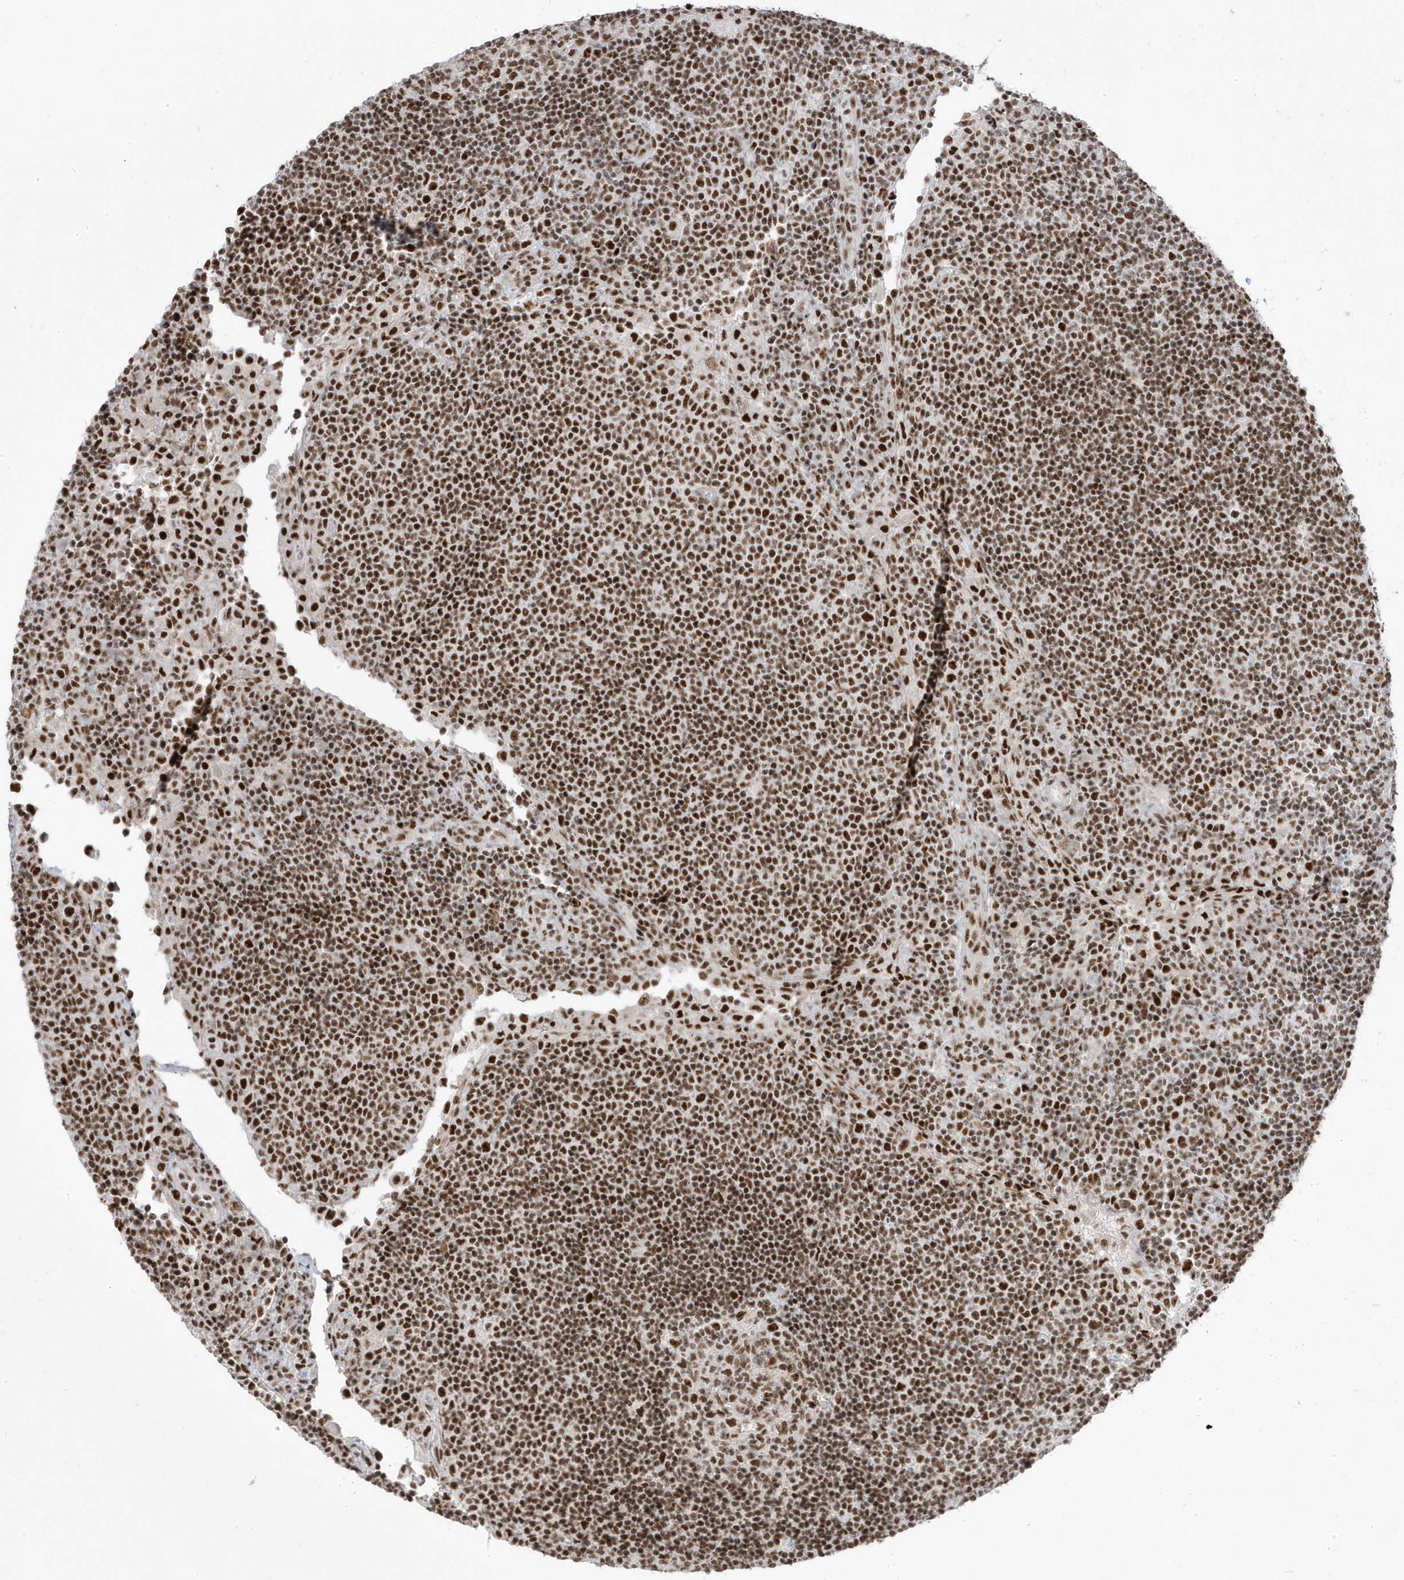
{"staining": {"intensity": "moderate", "quantity": ">75%", "location": "nuclear"}, "tissue": "lymph node", "cell_type": "Germinal center cells", "image_type": "normal", "snomed": [{"axis": "morphology", "description": "Normal tissue, NOS"}, {"axis": "topography", "description": "Lymph node"}], "caption": "Protein analysis of unremarkable lymph node demonstrates moderate nuclear expression in about >75% of germinal center cells. The staining was performed using DAB to visualize the protein expression in brown, while the nuclei were stained in blue with hematoxylin (Magnification: 20x).", "gene": "MTREX", "patient": {"sex": "female", "age": 53}}